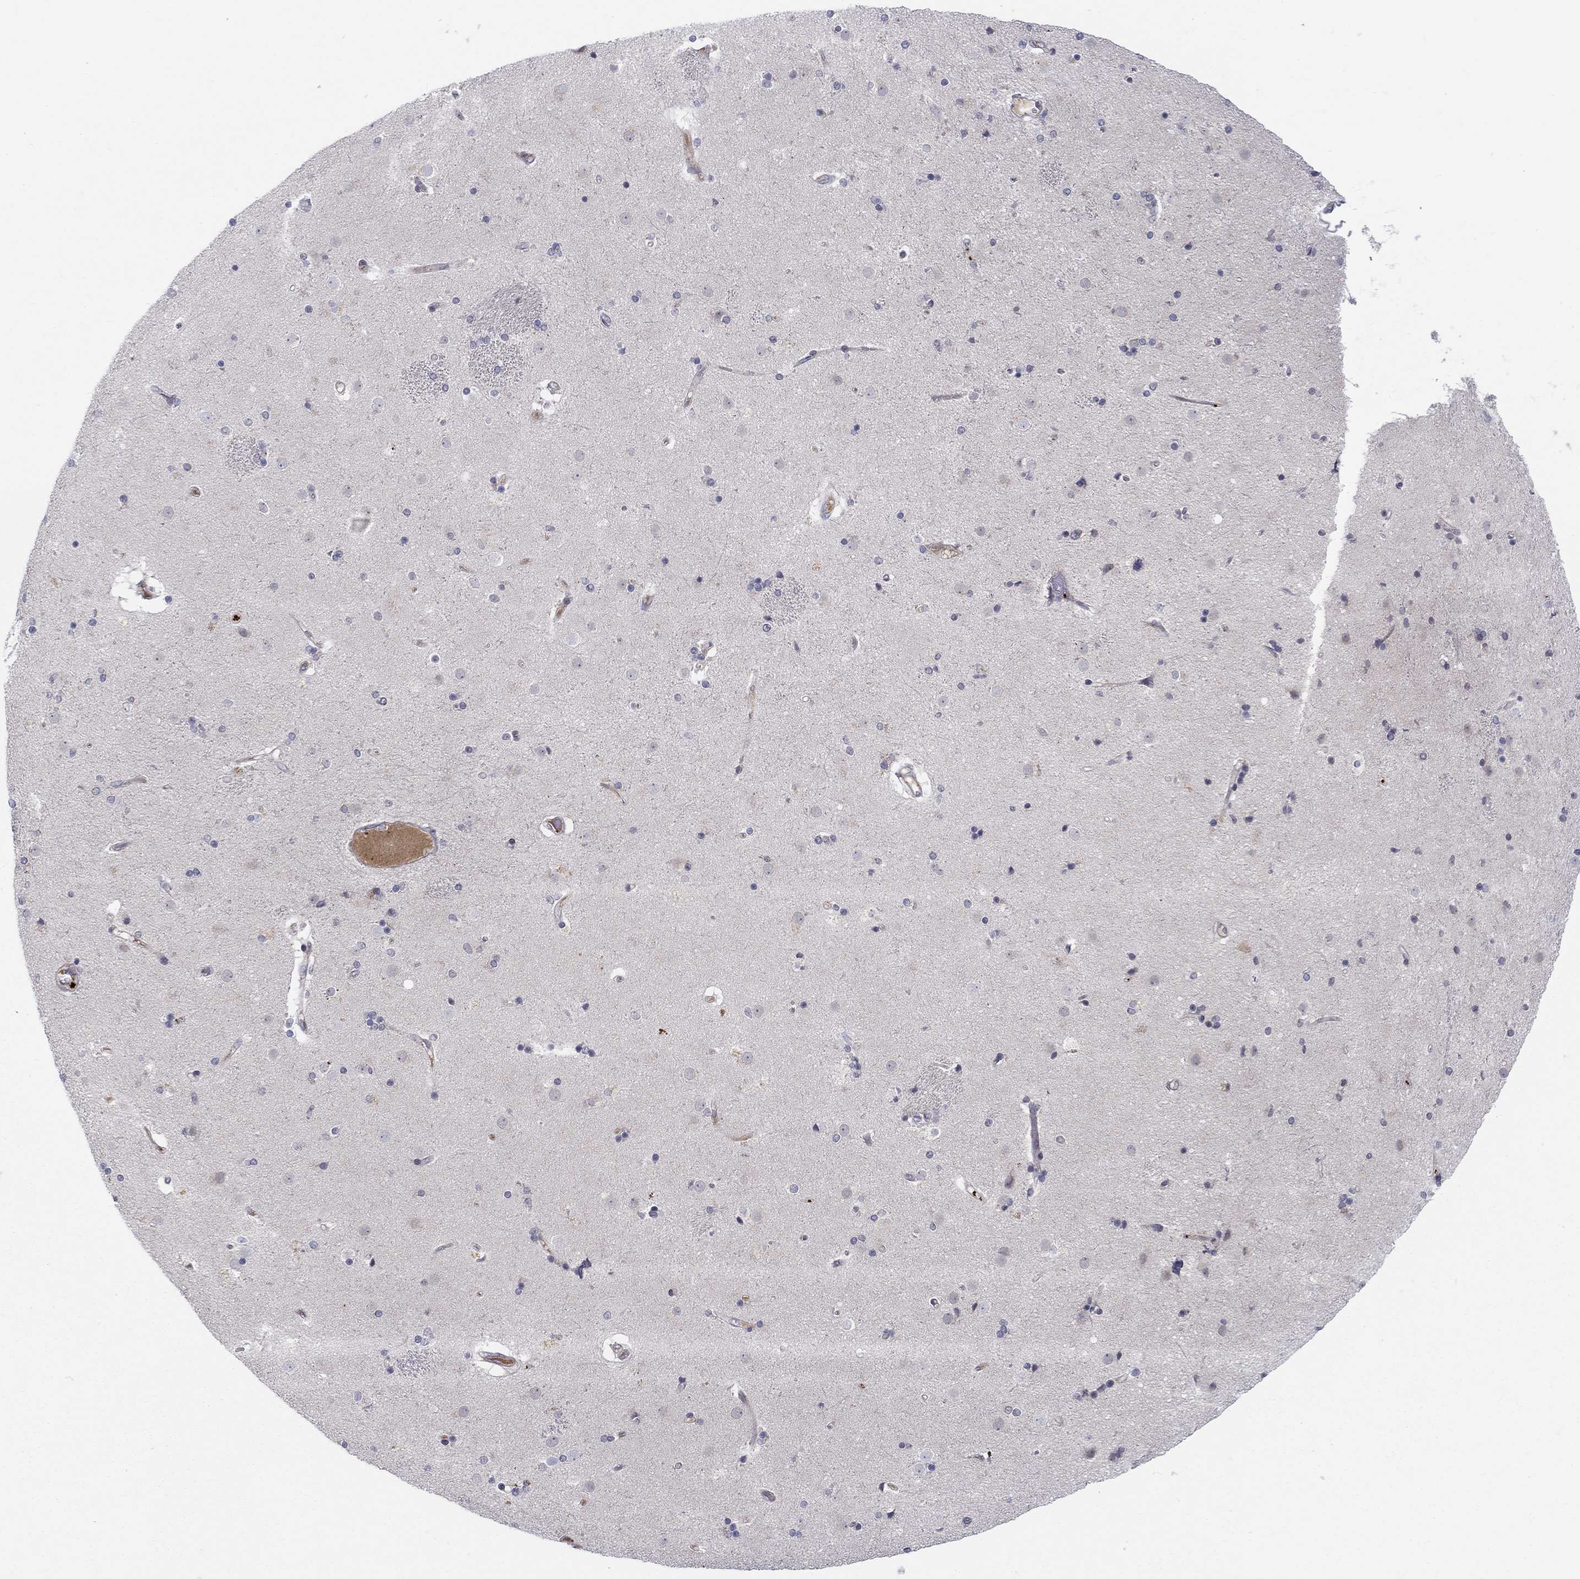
{"staining": {"intensity": "negative", "quantity": "none", "location": "none"}, "tissue": "caudate", "cell_type": "Glial cells", "image_type": "normal", "snomed": [{"axis": "morphology", "description": "Normal tissue, NOS"}, {"axis": "topography", "description": "Lateral ventricle wall"}], "caption": "Histopathology image shows no significant protein positivity in glial cells of normal caudate. Nuclei are stained in blue.", "gene": "ALOX12", "patient": {"sex": "female", "age": 71}}